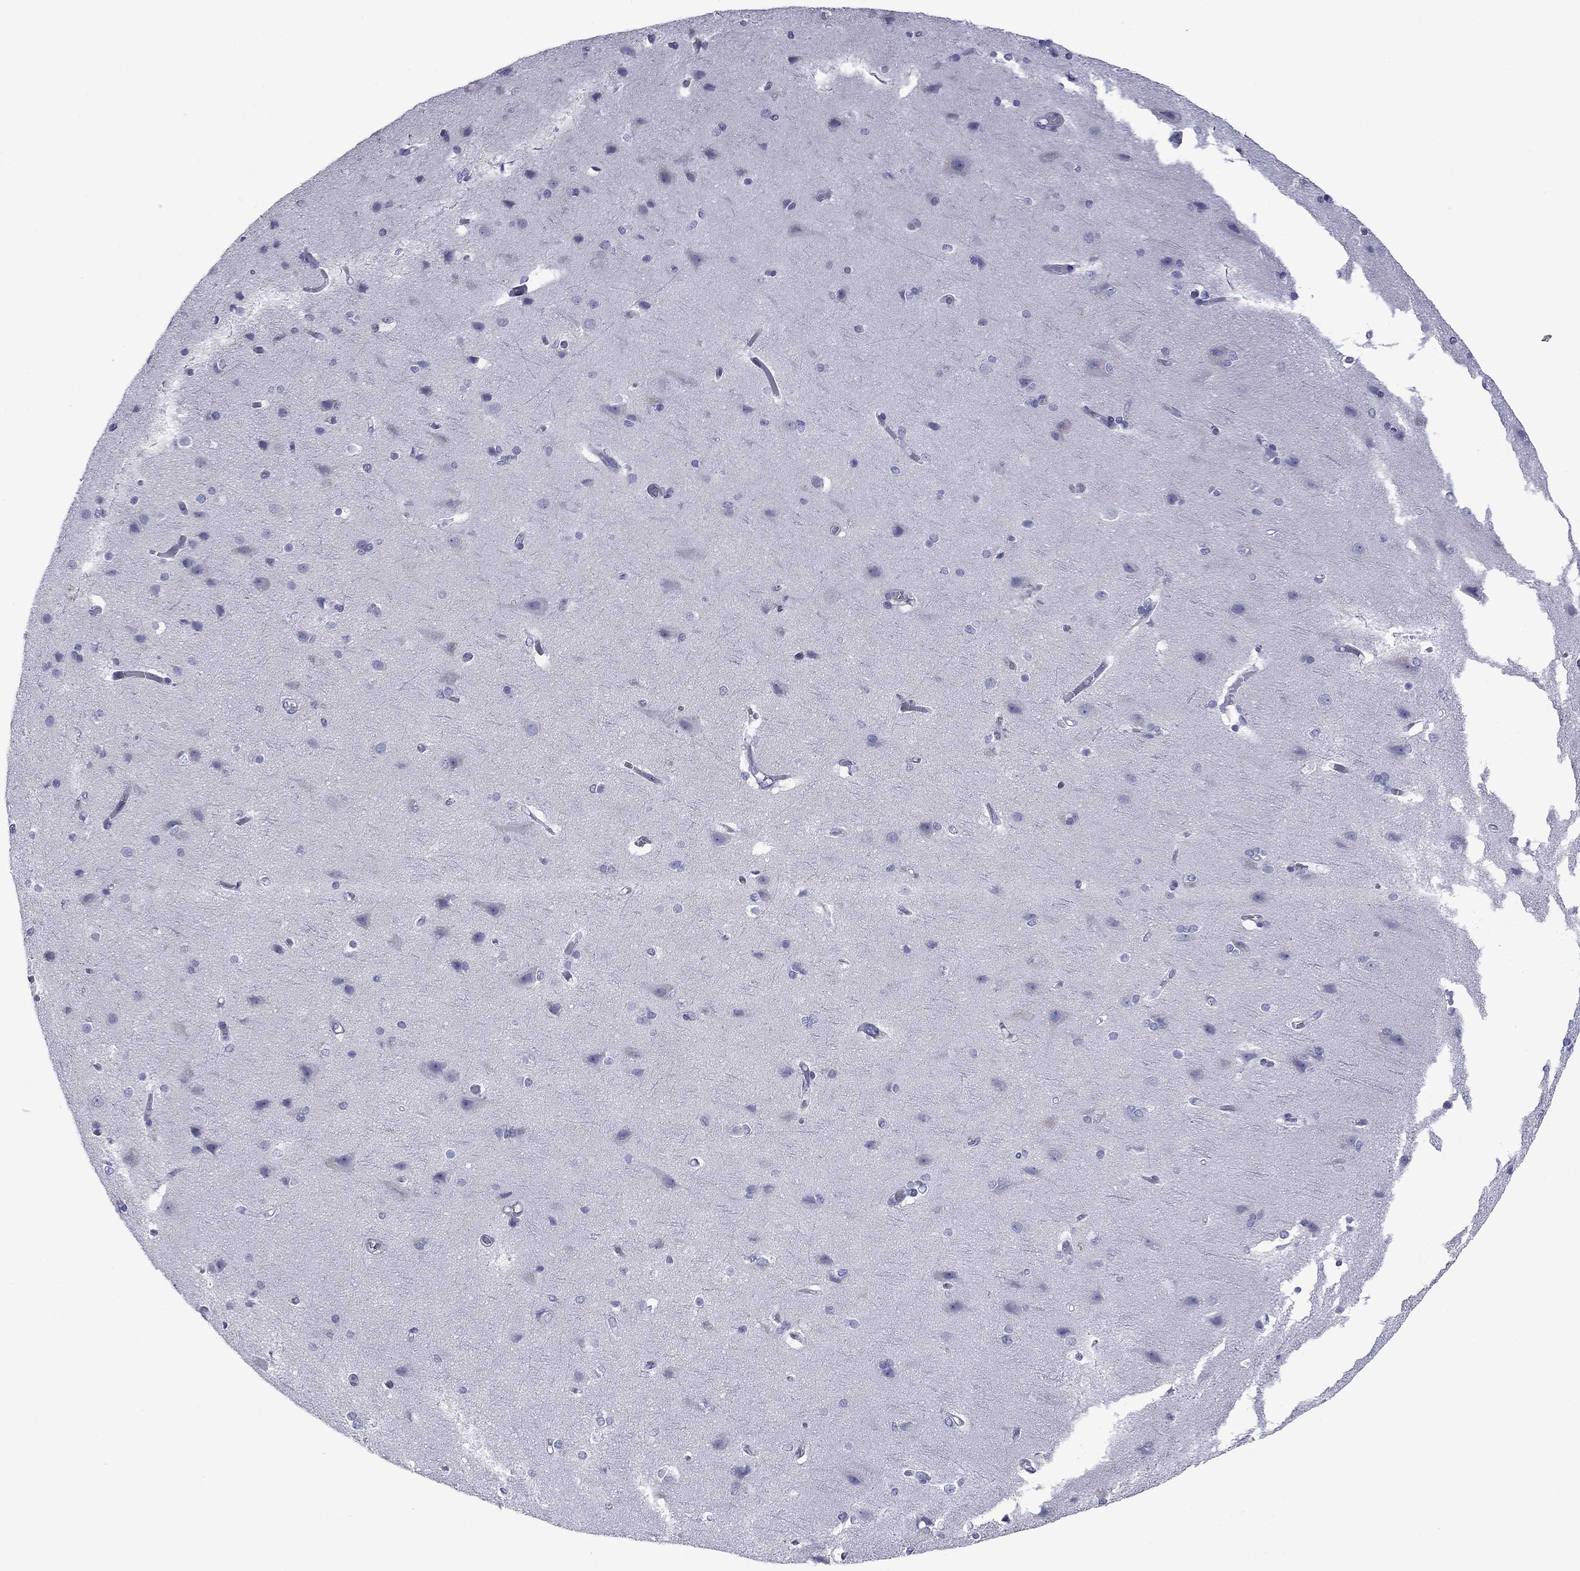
{"staining": {"intensity": "negative", "quantity": "none", "location": "none"}, "tissue": "cerebral cortex", "cell_type": "Endothelial cells", "image_type": "normal", "snomed": [{"axis": "morphology", "description": "Normal tissue, NOS"}, {"axis": "topography", "description": "Cerebral cortex"}], "caption": "A high-resolution micrograph shows IHC staining of benign cerebral cortex, which reveals no significant expression in endothelial cells. (DAB immunohistochemistry (IHC) with hematoxylin counter stain).", "gene": "TMPRSS11A", "patient": {"sex": "male", "age": 37}}